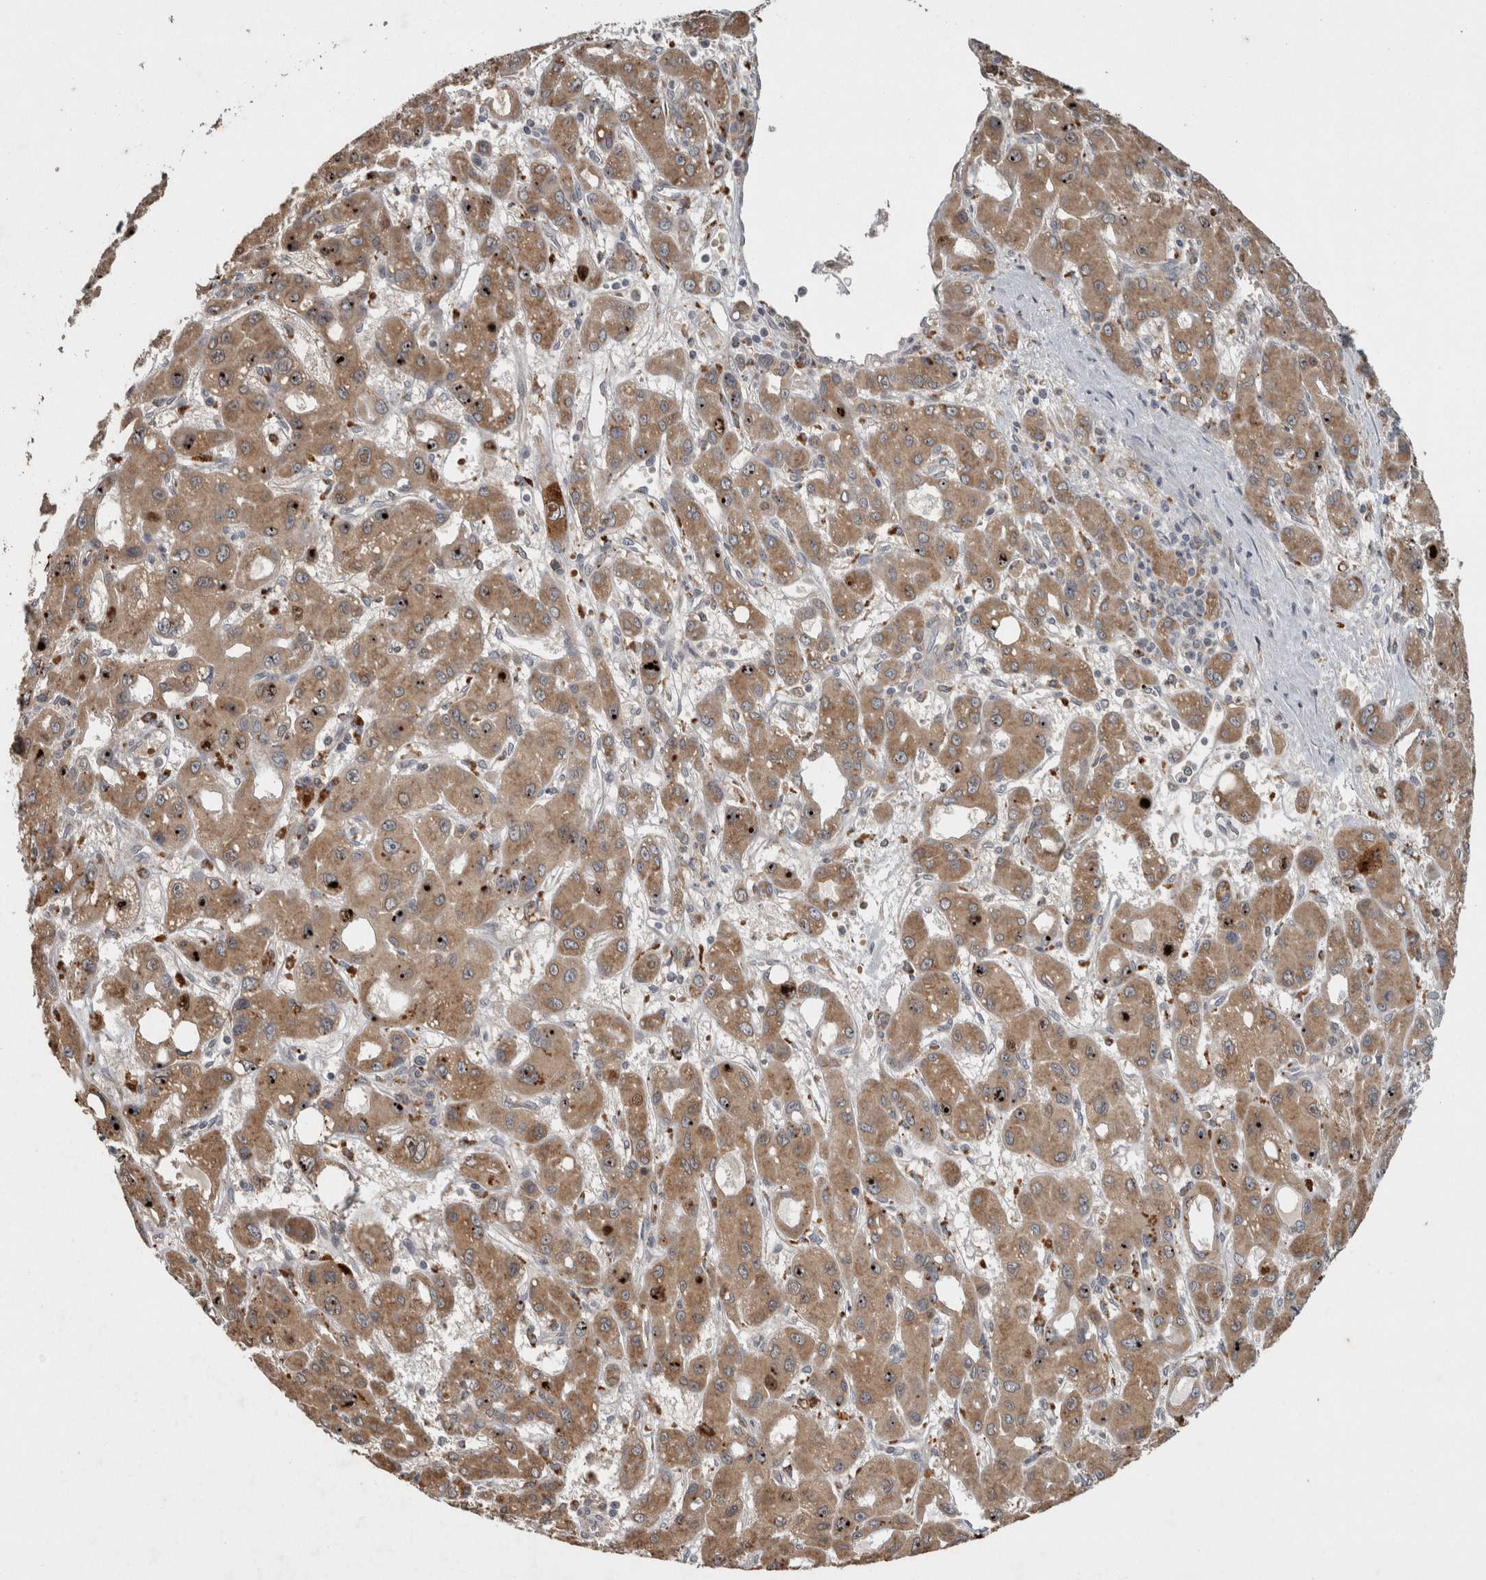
{"staining": {"intensity": "strong", "quantity": "25%-75%", "location": "cytoplasmic/membranous"}, "tissue": "liver cancer", "cell_type": "Tumor cells", "image_type": "cancer", "snomed": [{"axis": "morphology", "description": "Carcinoma, Hepatocellular, NOS"}, {"axis": "topography", "description": "Liver"}], "caption": "IHC of human liver cancer (hepatocellular carcinoma) demonstrates high levels of strong cytoplasmic/membranous positivity in approximately 25%-75% of tumor cells.", "gene": "ADGRL3", "patient": {"sex": "male", "age": 55}}